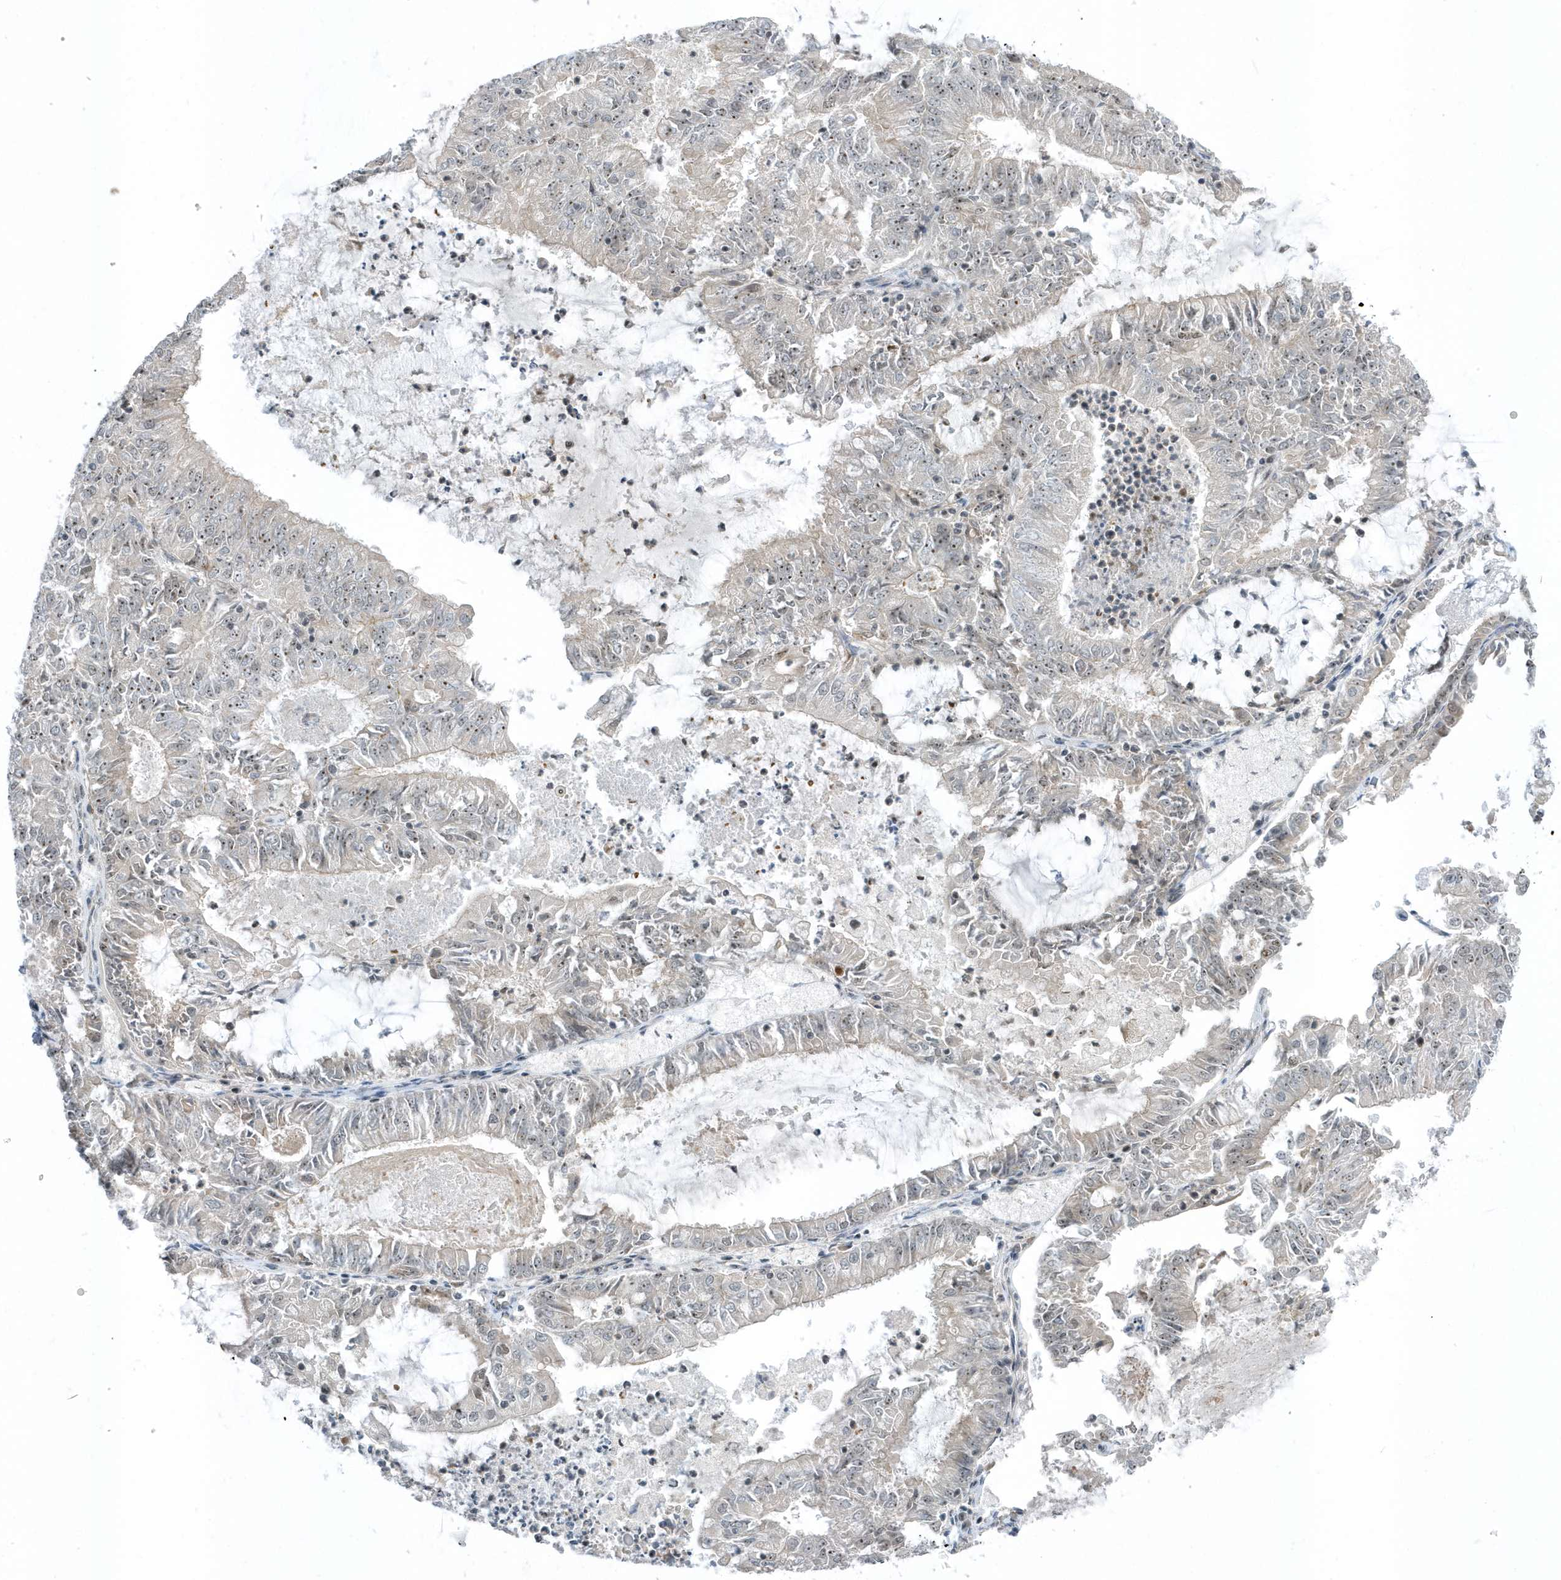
{"staining": {"intensity": "weak", "quantity": "<25%", "location": "nuclear"}, "tissue": "endometrial cancer", "cell_type": "Tumor cells", "image_type": "cancer", "snomed": [{"axis": "morphology", "description": "Adenocarcinoma, NOS"}, {"axis": "topography", "description": "Endometrium"}], "caption": "This is a photomicrograph of immunohistochemistry staining of endometrial cancer (adenocarcinoma), which shows no positivity in tumor cells. (Stains: DAB (3,3'-diaminobenzidine) immunohistochemistry (IHC) with hematoxylin counter stain, Microscopy: brightfield microscopy at high magnification).", "gene": "ZNF740", "patient": {"sex": "female", "age": 57}}